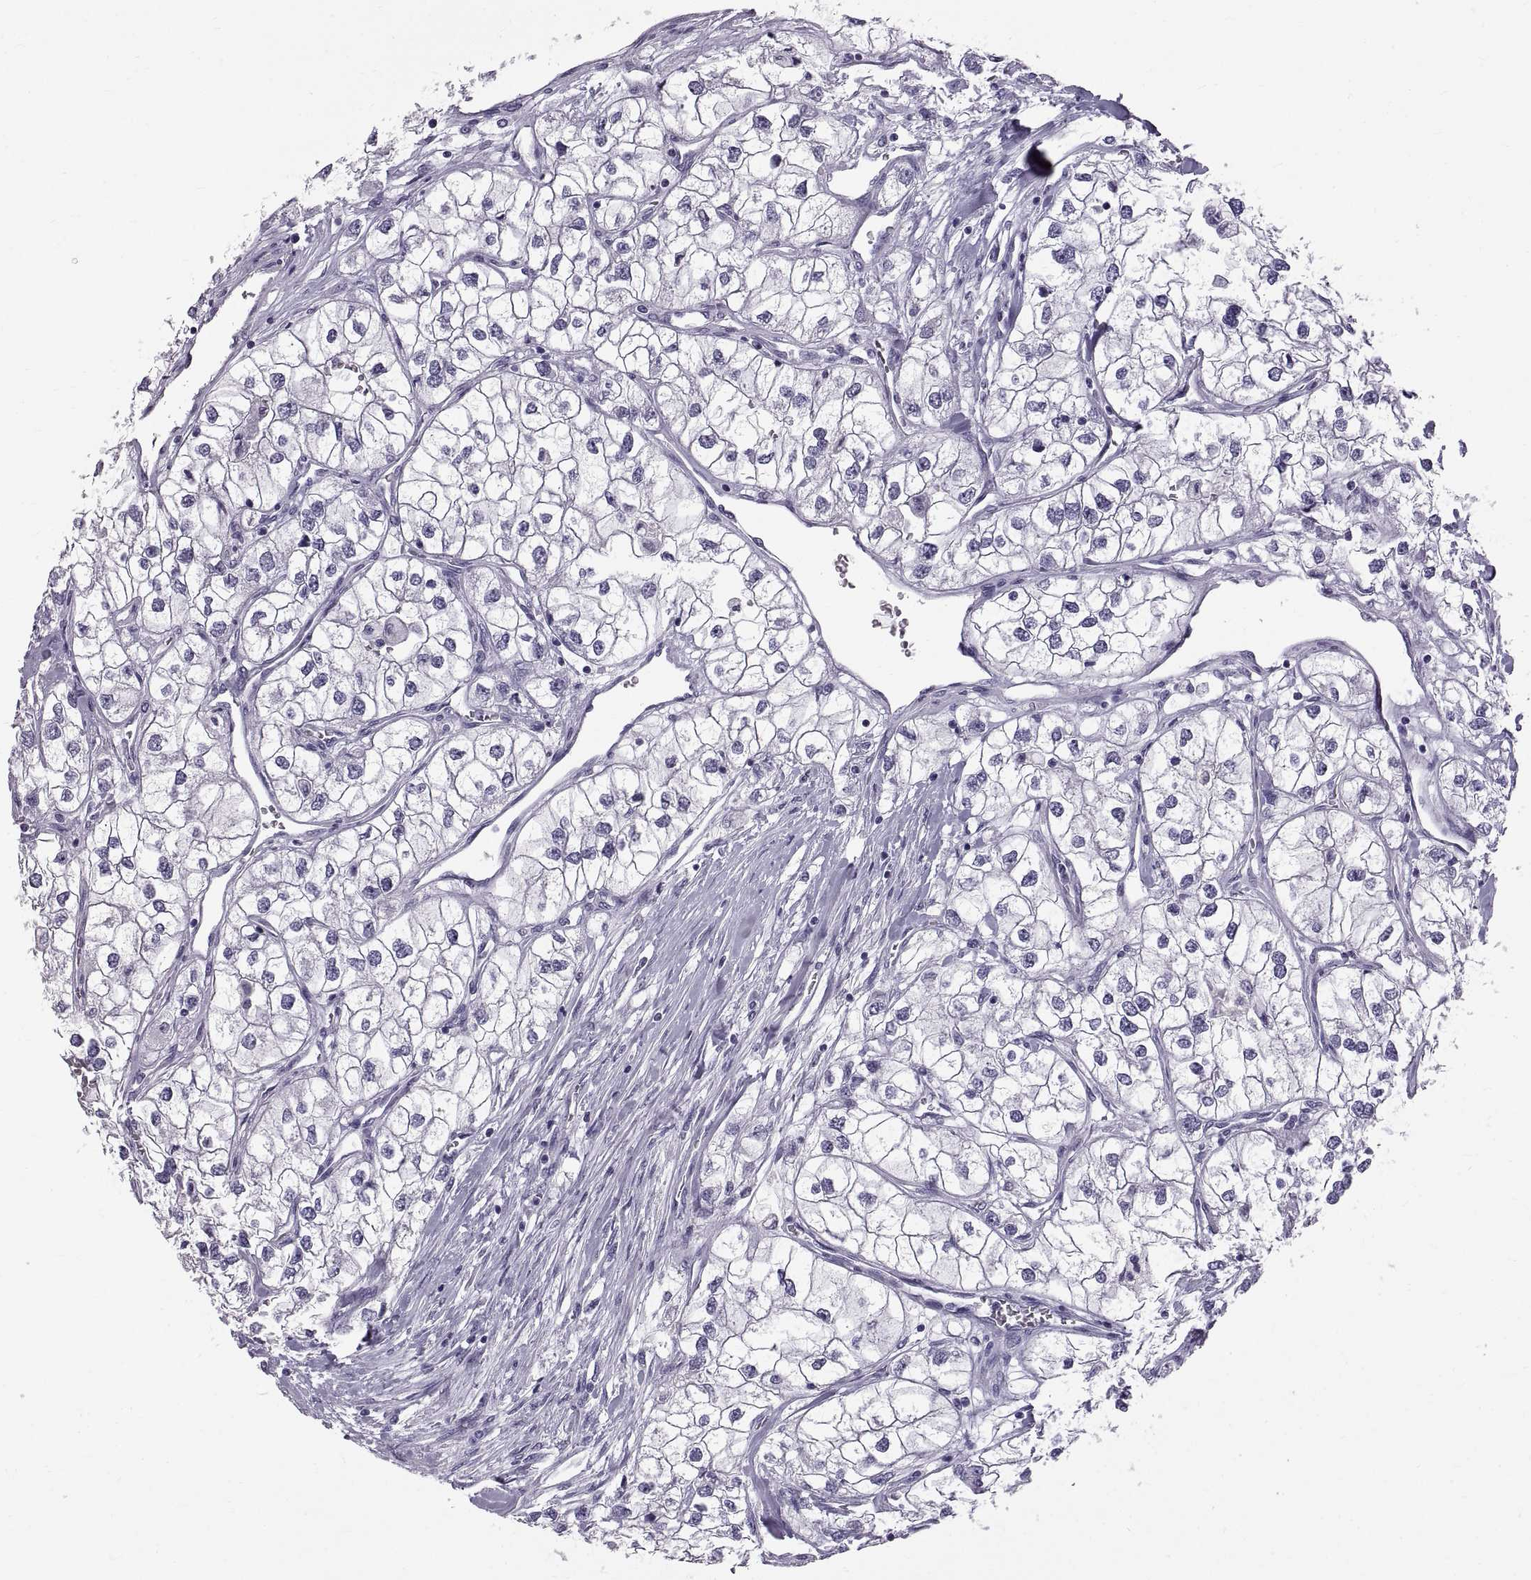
{"staining": {"intensity": "negative", "quantity": "none", "location": "none"}, "tissue": "renal cancer", "cell_type": "Tumor cells", "image_type": "cancer", "snomed": [{"axis": "morphology", "description": "Adenocarcinoma, NOS"}, {"axis": "topography", "description": "Kidney"}], "caption": "An IHC photomicrograph of adenocarcinoma (renal) is shown. There is no staining in tumor cells of adenocarcinoma (renal). (DAB (3,3'-diaminobenzidine) immunohistochemistry with hematoxylin counter stain).", "gene": "WFDC8", "patient": {"sex": "male", "age": 59}}